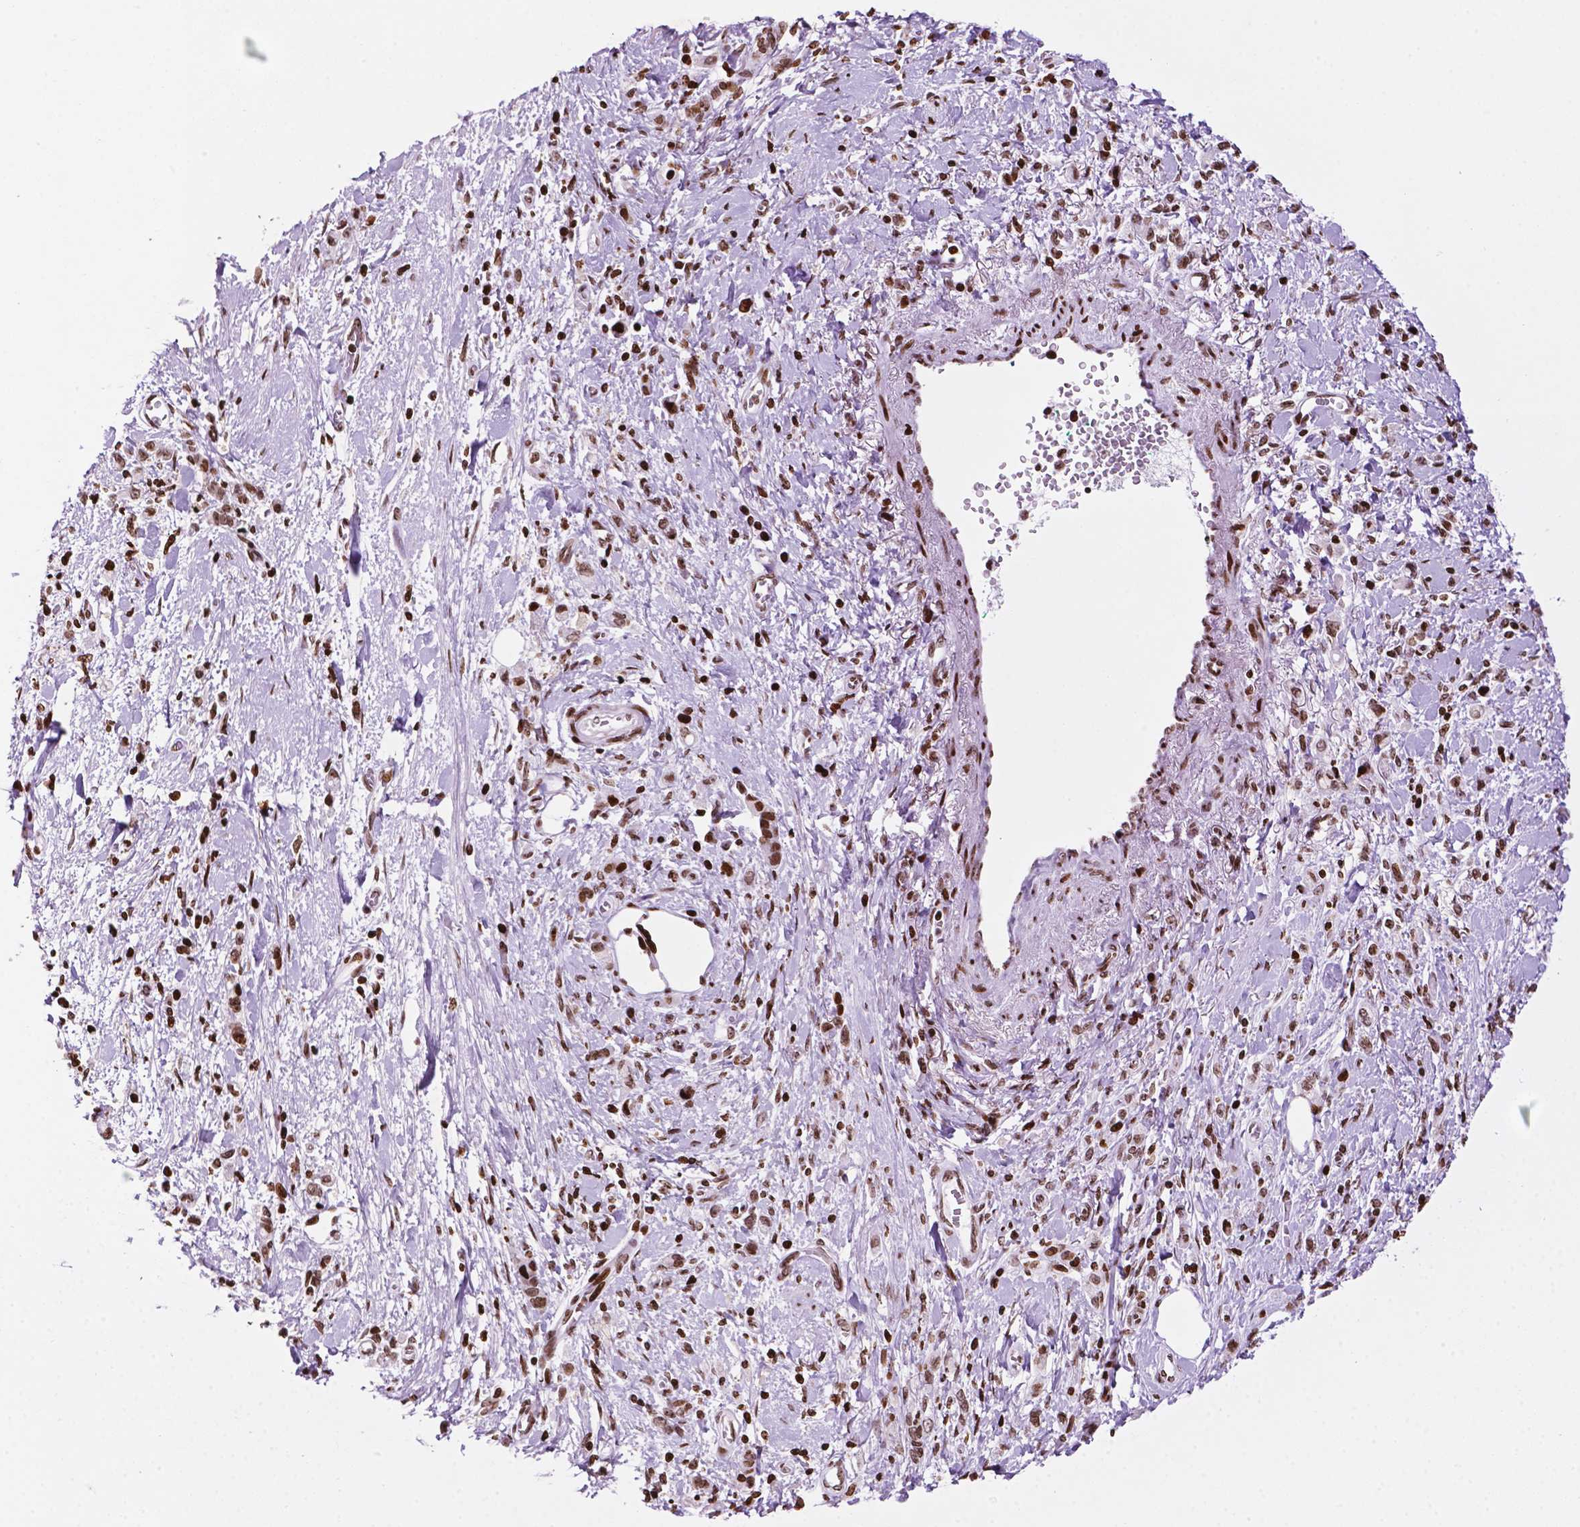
{"staining": {"intensity": "moderate", "quantity": ">75%", "location": "nuclear"}, "tissue": "stomach cancer", "cell_type": "Tumor cells", "image_type": "cancer", "snomed": [{"axis": "morphology", "description": "Adenocarcinoma, NOS"}, {"axis": "topography", "description": "Stomach"}], "caption": "Immunohistochemistry (IHC) (DAB (3,3'-diaminobenzidine)) staining of human adenocarcinoma (stomach) displays moderate nuclear protein positivity in about >75% of tumor cells.", "gene": "TMEM250", "patient": {"sex": "male", "age": 77}}